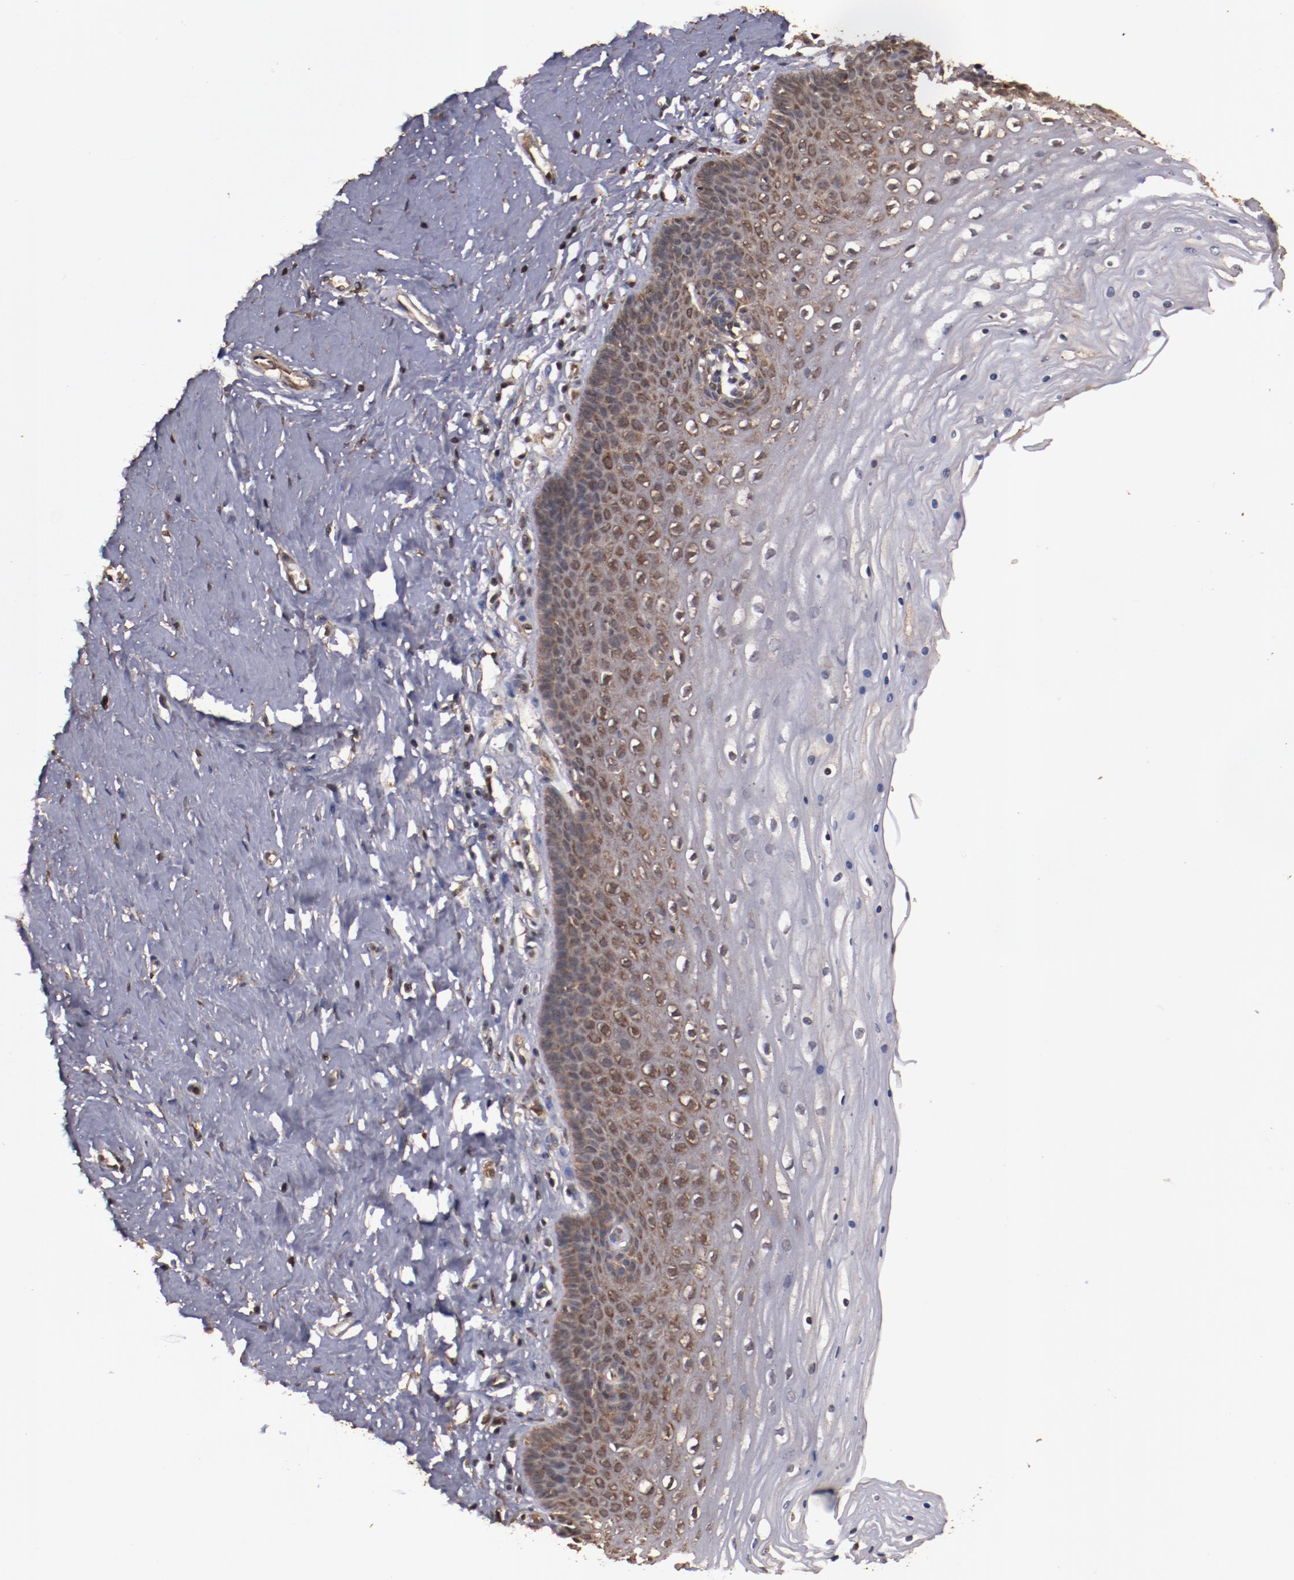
{"staining": {"intensity": "strong", "quantity": ">75%", "location": "cytoplasmic/membranous"}, "tissue": "cervix", "cell_type": "Glandular cells", "image_type": "normal", "snomed": [{"axis": "morphology", "description": "Normal tissue, NOS"}, {"axis": "topography", "description": "Cervix"}], "caption": "Immunohistochemical staining of unremarkable human cervix displays strong cytoplasmic/membranous protein expression in about >75% of glandular cells.", "gene": "TXNDC16", "patient": {"sex": "female", "age": 39}}